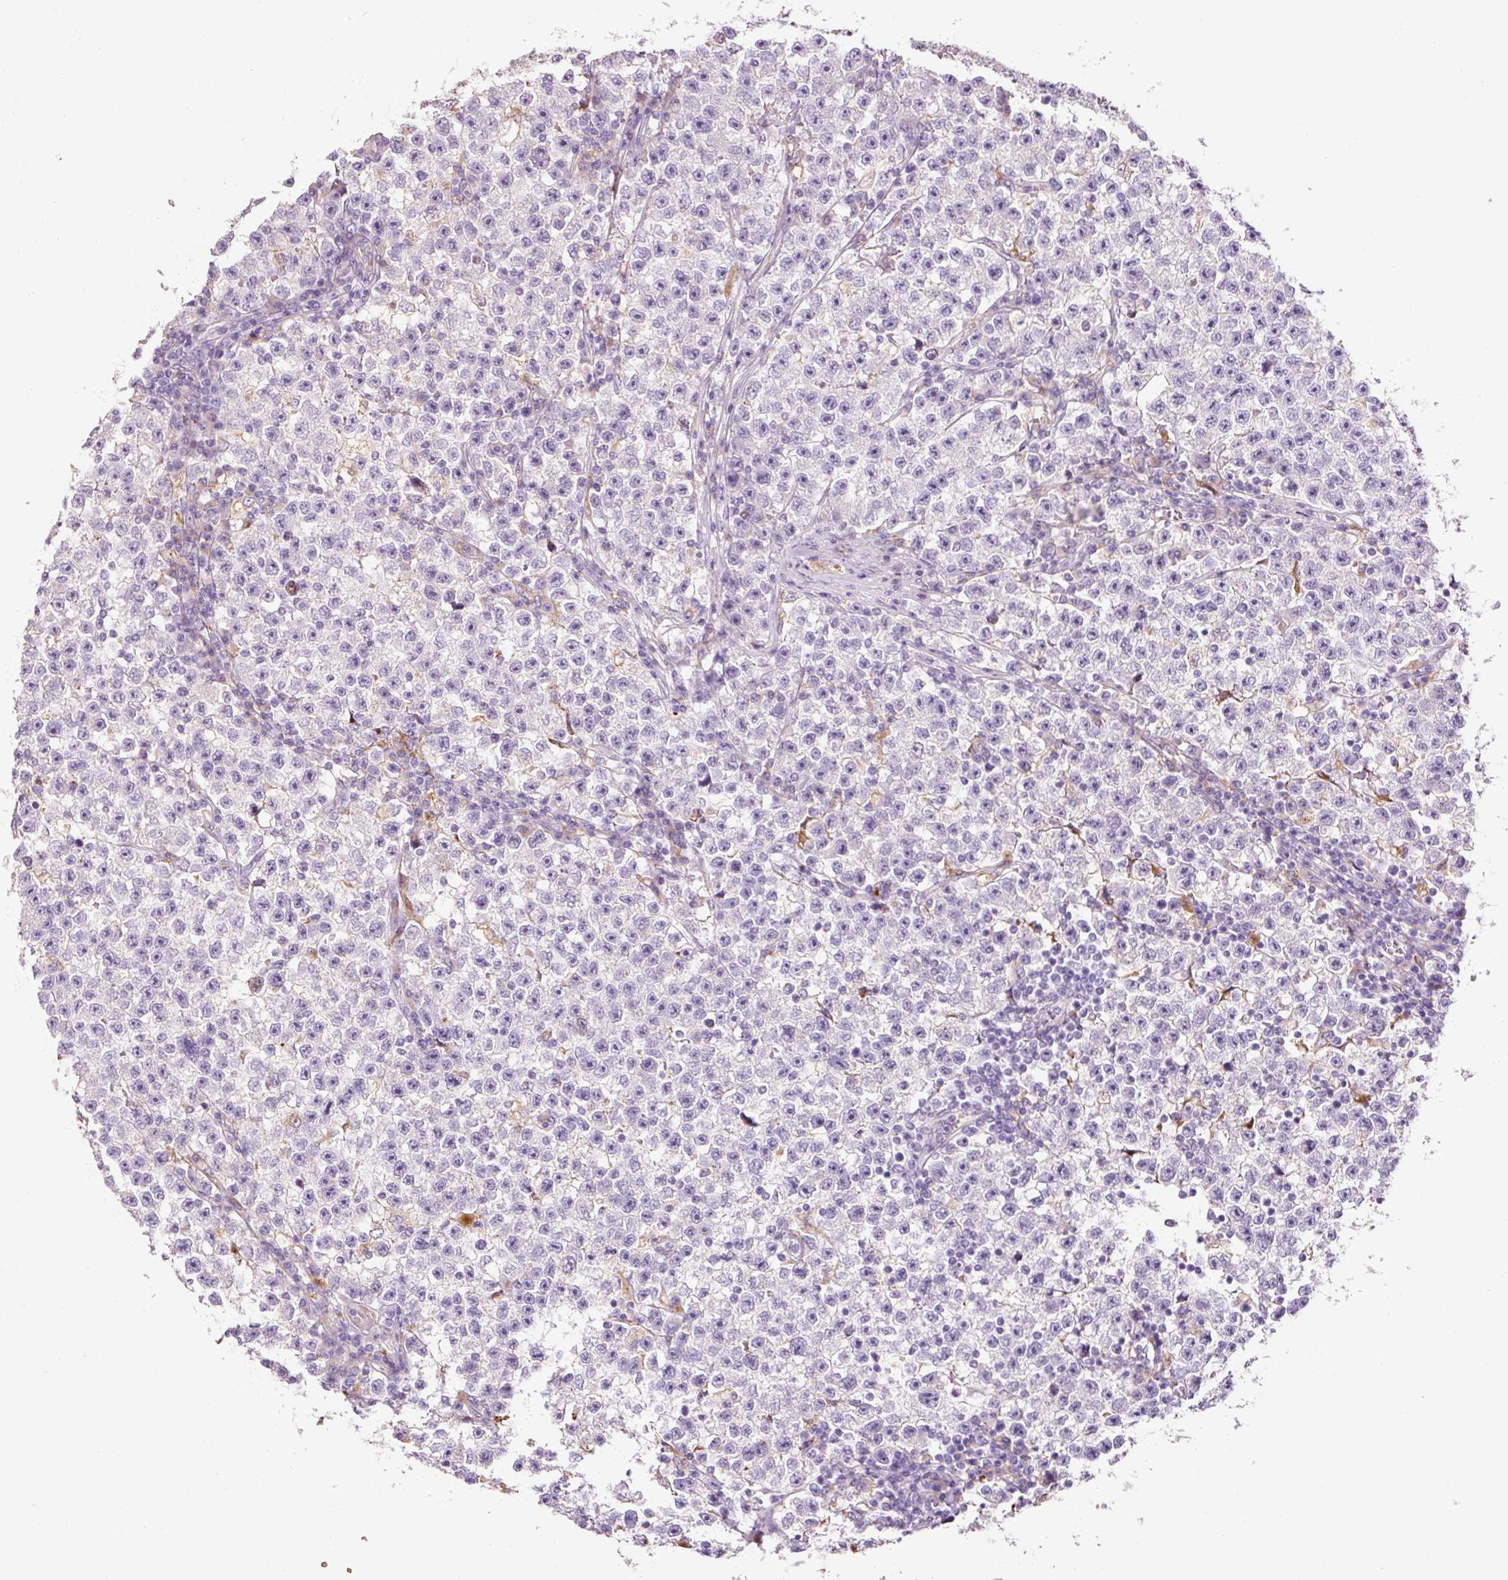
{"staining": {"intensity": "negative", "quantity": "none", "location": "none"}, "tissue": "testis cancer", "cell_type": "Tumor cells", "image_type": "cancer", "snomed": [{"axis": "morphology", "description": "Seminoma, NOS"}, {"axis": "topography", "description": "Testis"}], "caption": "Immunohistochemistry image of neoplastic tissue: human testis seminoma stained with DAB (3,3'-diaminobenzidine) displays no significant protein expression in tumor cells.", "gene": "TMC8", "patient": {"sex": "male", "age": 22}}